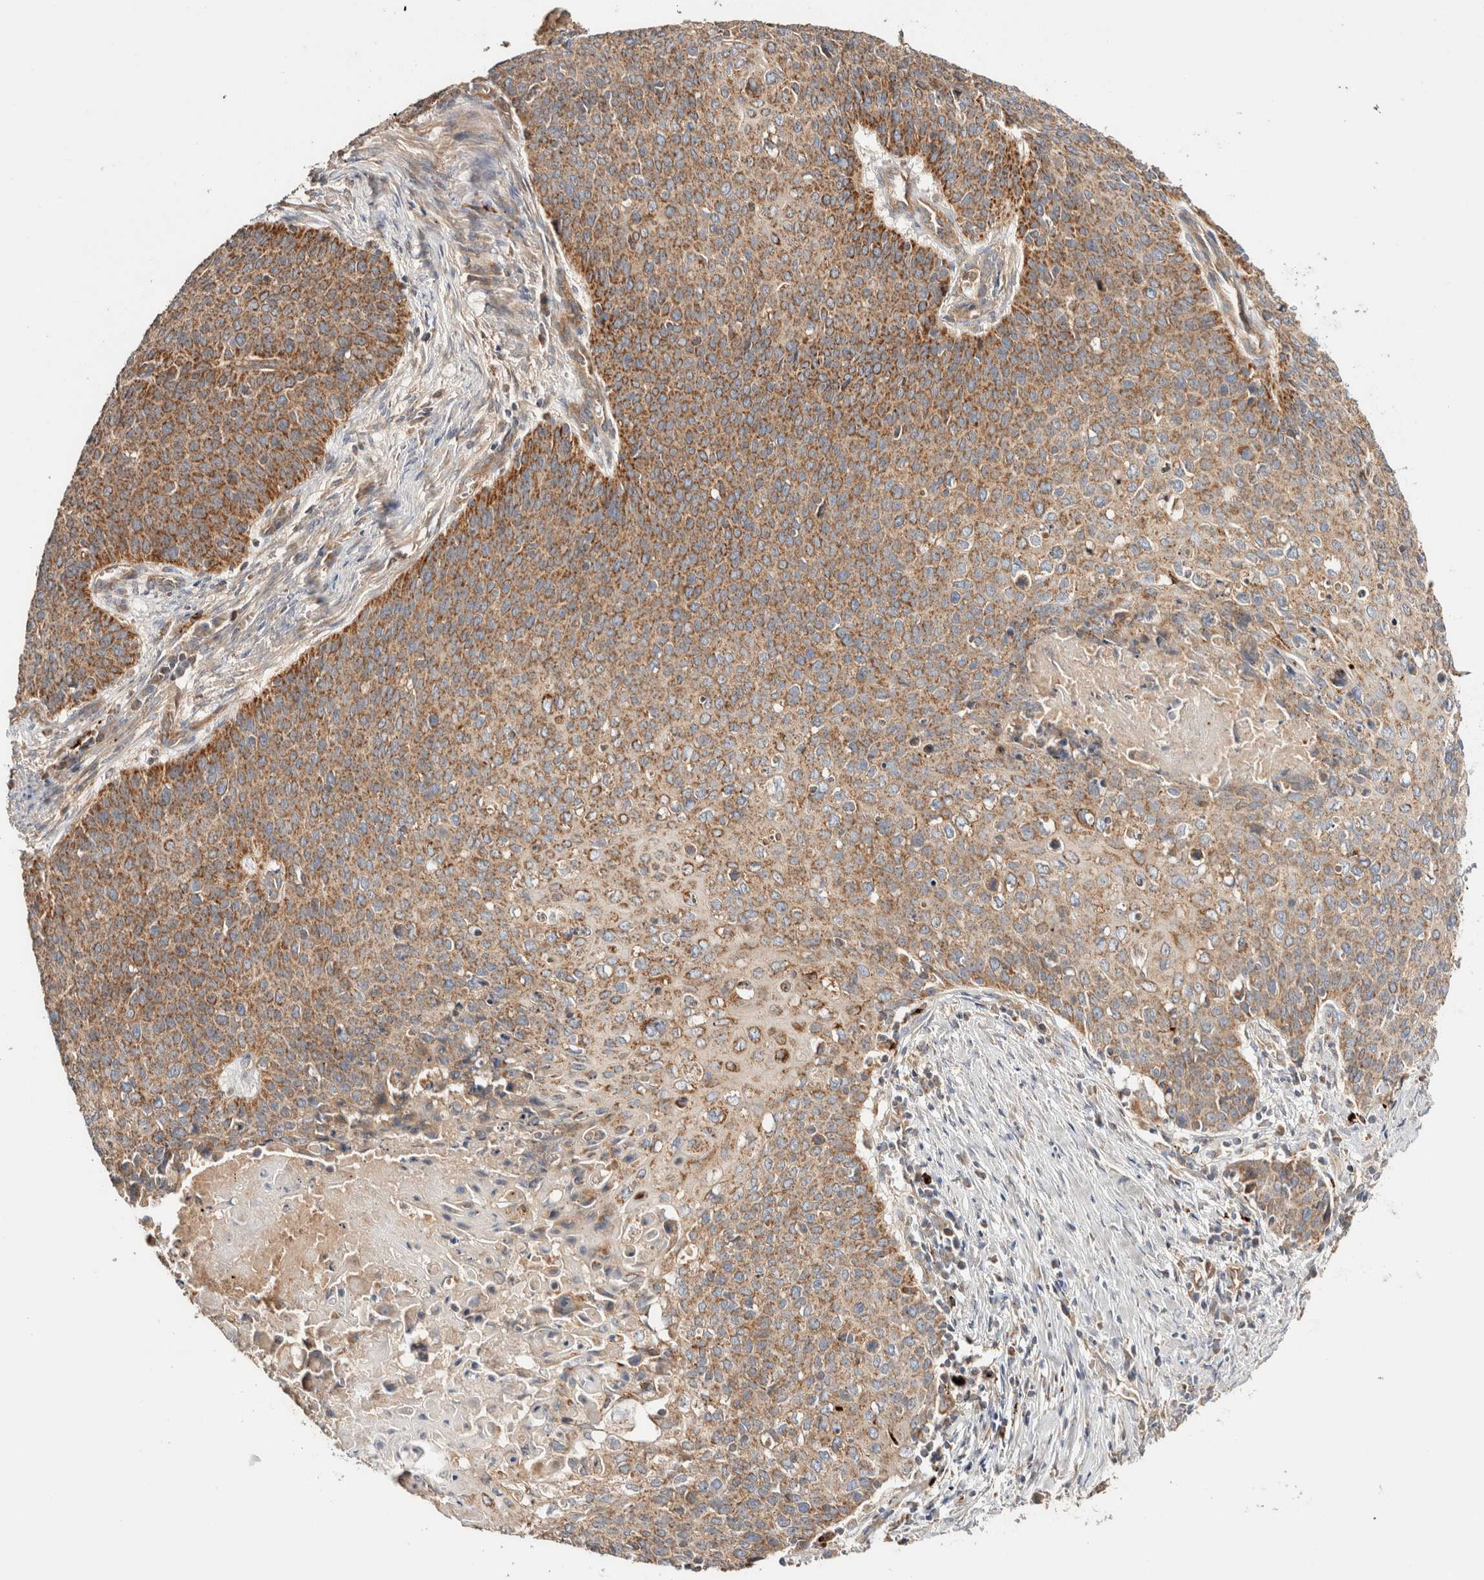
{"staining": {"intensity": "moderate", "quantity": ">75%", "location": "cytoplasmic/membranous"}, "tissue": "cervical cancer", "cell_type": "Tumor cells", "image_type": "cancer", "snomed": [{"axis": "morphology", "description": "Squamous cell carcinoma, NOS"}, {"axis": "topography", "description": "Cervix"}], "caption": "This micrograph reveals immunohistochemistry staining of human cervical cancer (squamous cell carcinoma), with medium moderate cytoplasmic/membranous expression in about >75% of tumor cells.", "gene": "B3GNTL1", "patient": {"sex": "female", "age": 39}}